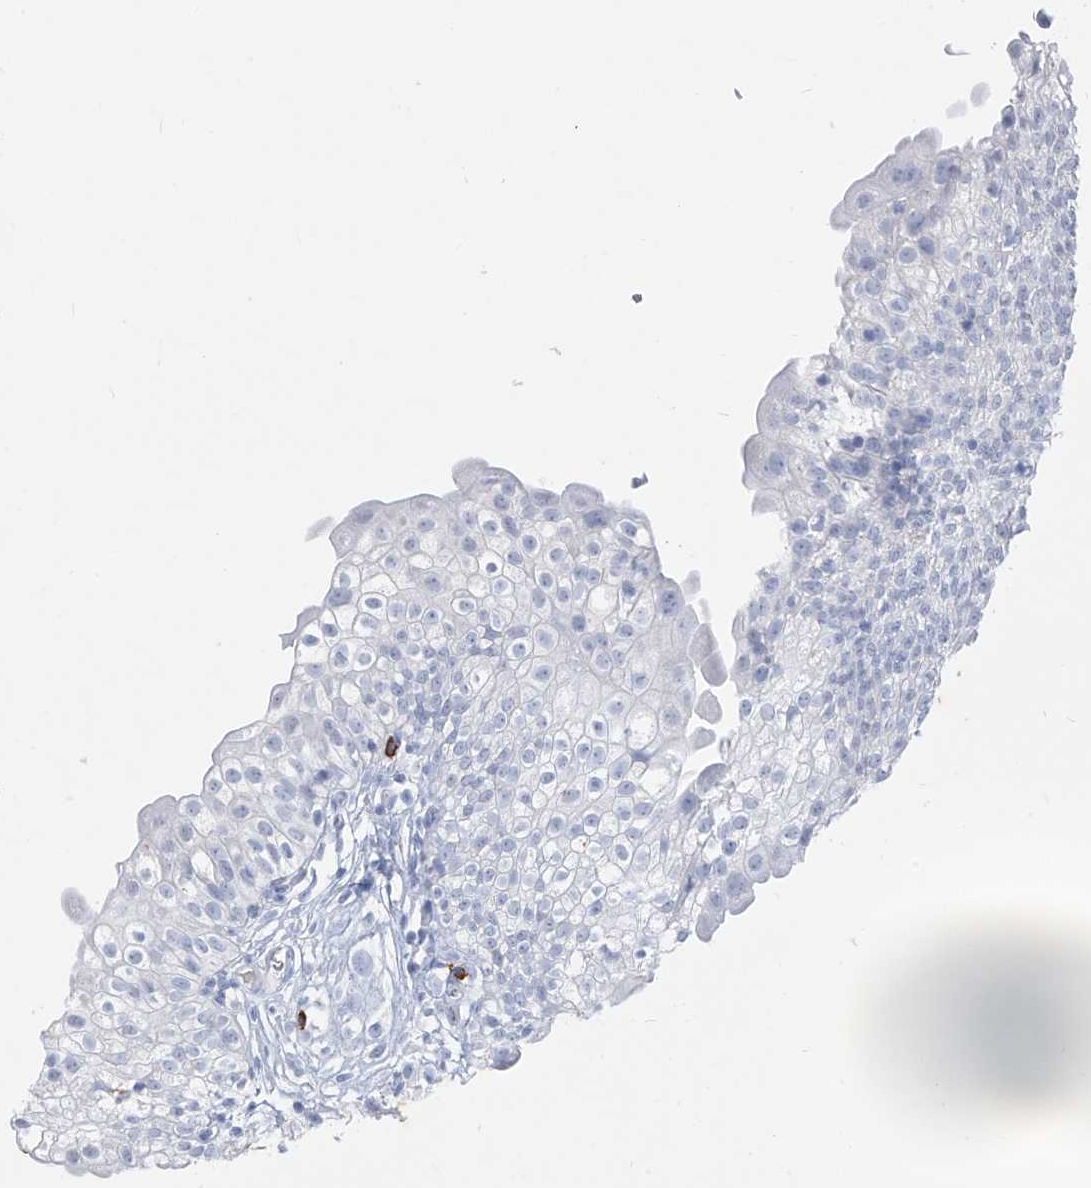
{"staining": {"intensity": "negative", "quantity": "none", "location": "none"}, "tissue": "urinary bladder", "cell_type": "Urothelial cells", "image_type": "normal", "snomed": [{"axis": "morphology", "description": "Normal tissue, NOS"}, {"axis": "topography", "description": "Urinary bladder"}], "caption": "High power microscopy photomicrograph of an immunohistochemistry (IHC) micrograph of benign urinary bladder, revealing no significant staining in urothelial cells.", "gene": "CX3CR1", "patient": {"sex": "male", "age": 55}}